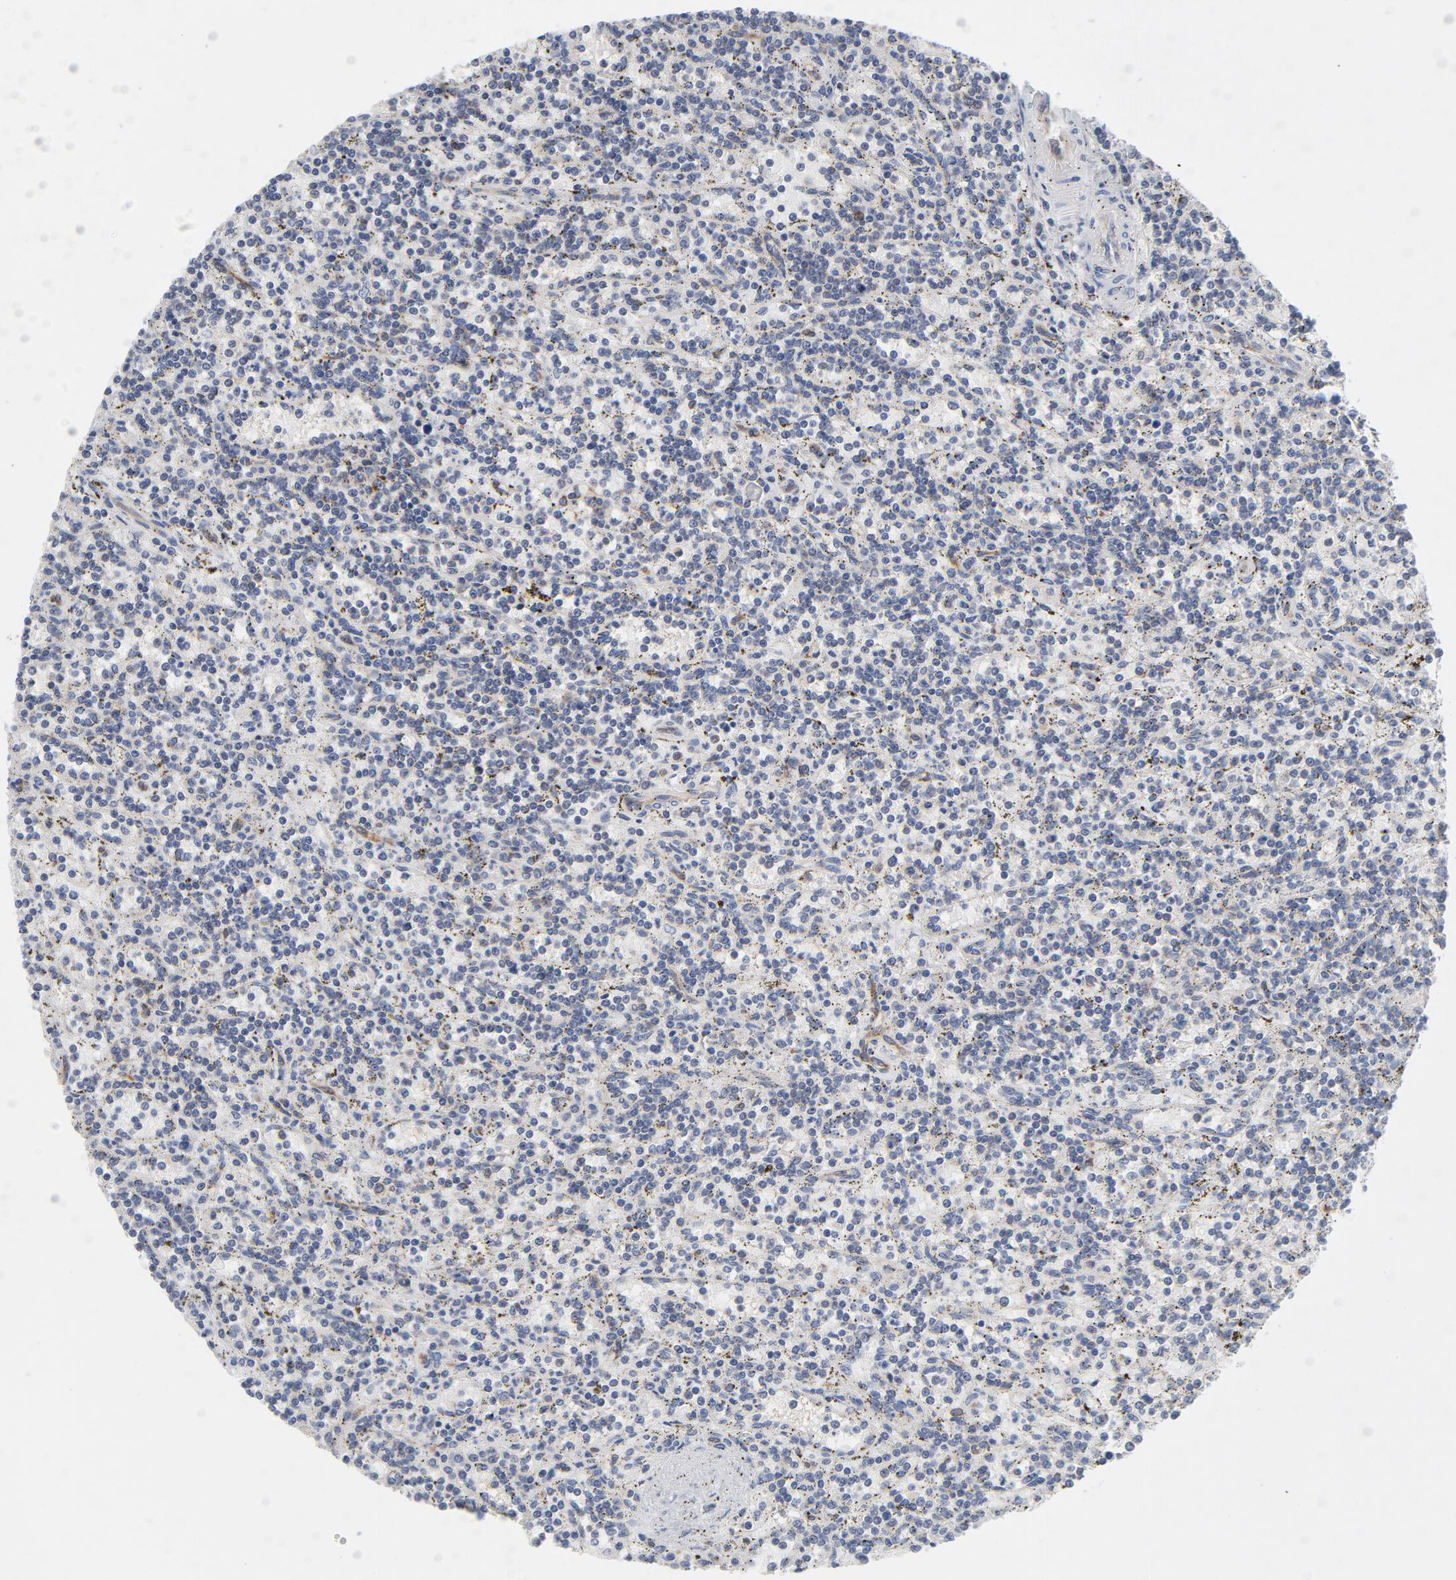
{"staining": {"intensity": "negative", "quantity": "none", "location": "none"}, "tissue": "lymphoma", "cell_type": "Tumor cells", "image_type": "cancer", "snomed": [{"axis": "morphology", "description": "Malignant lymphoma, non-Hodgkin's type, Low grade"}, {"axis": "topography", "description": "Spleen"}], "caption": "Immunohistochemistry (IHC) micrograph of neoplastic tissue: low-grade malignant lymphoma, non-Hodgkin's type stained with DAB (3,3'-diaminobenzidine) displays no significant protein expression in tumor cells. The staining was performed using DAB to visualize the protein expression in brown, while the nuclei were stained in blue with hematoxylin (Magnification: 20x).", "gene": "OXA1L", "patient": {"sex": "male", "age": 73}}